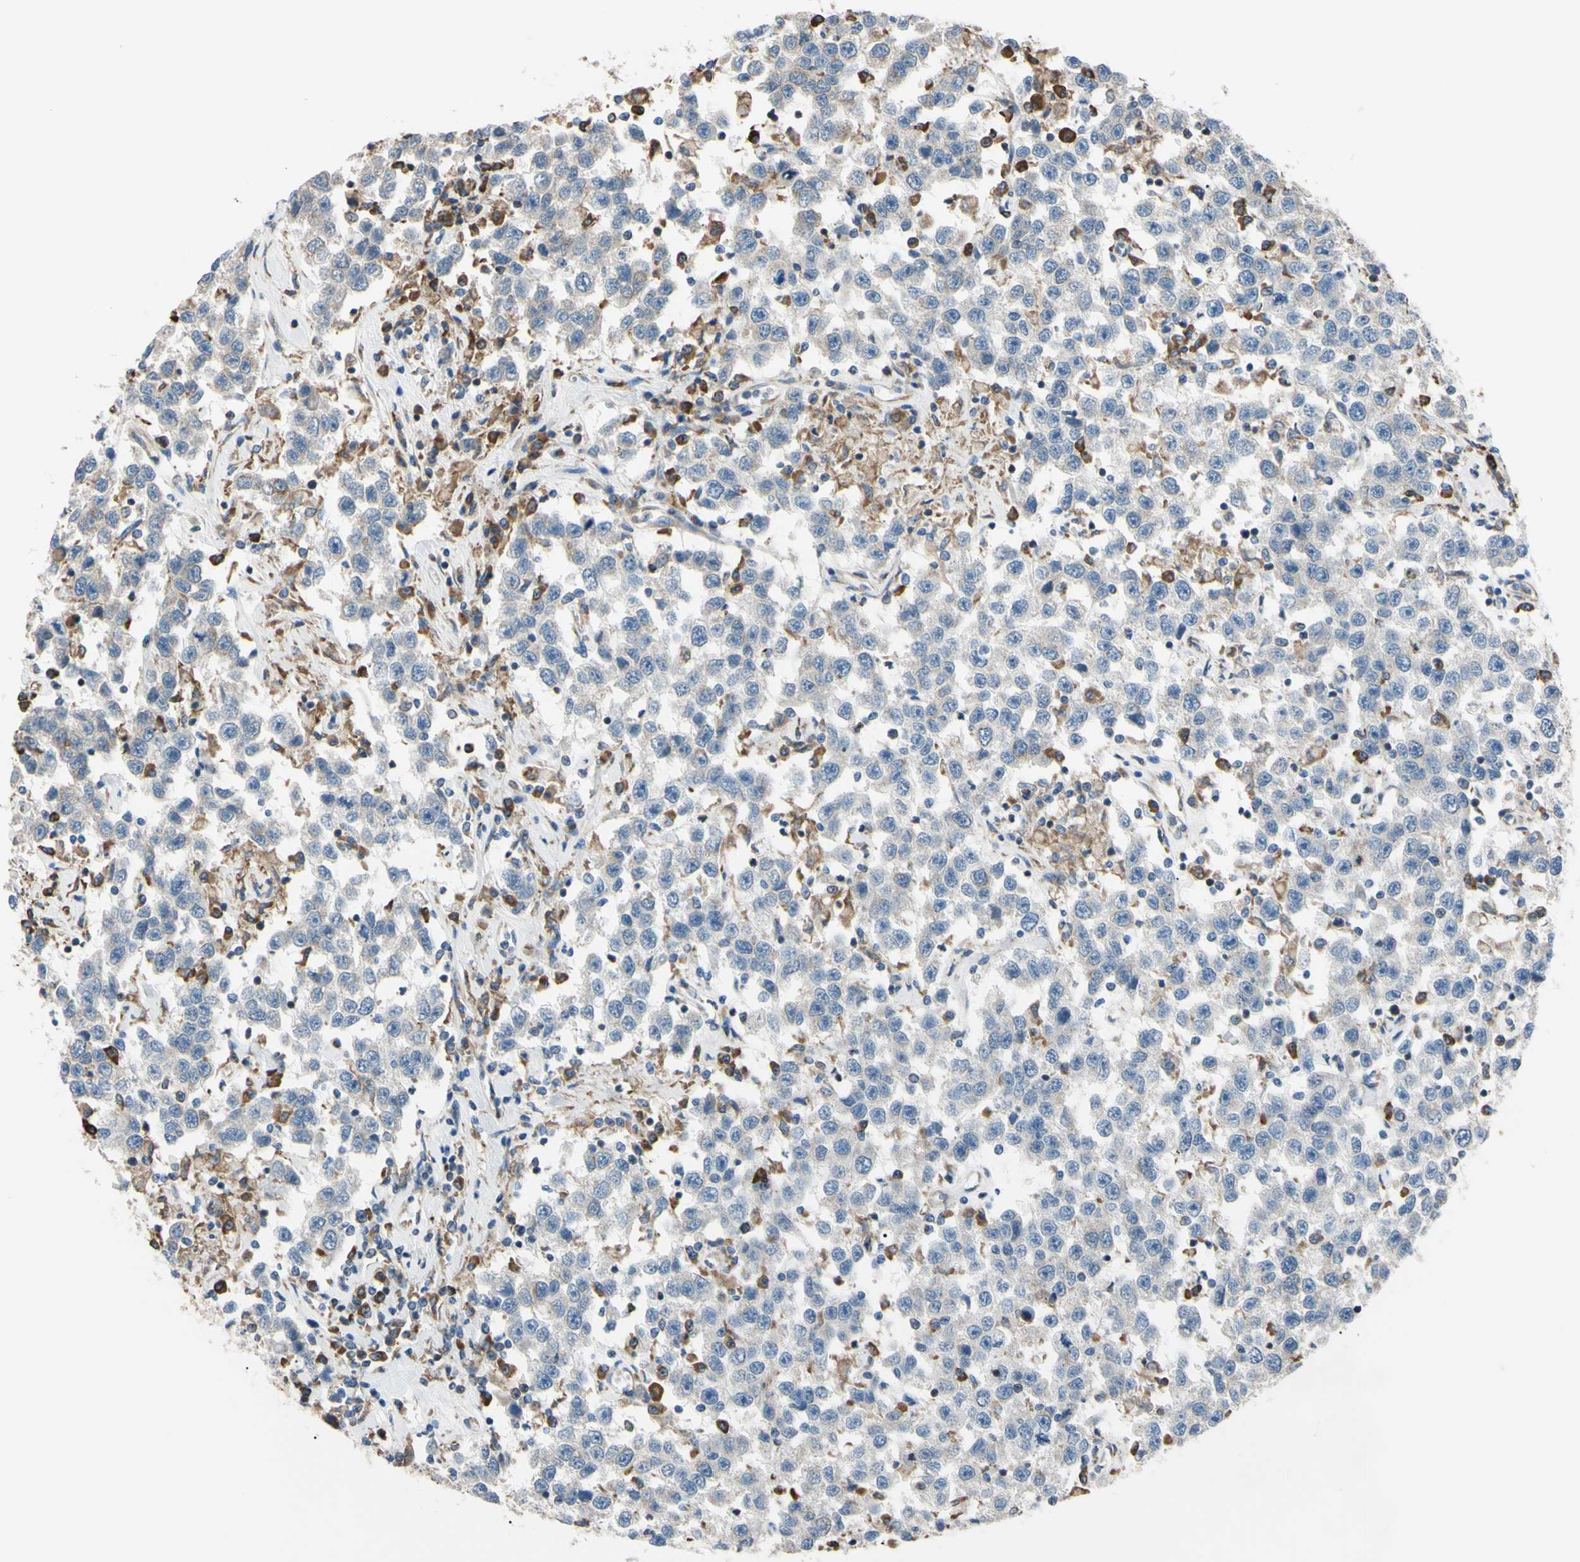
{"staining": {"intensity": "negative", "quantity": "none", "location": "none"}, "tissue": "testis cancer", "cell_type": "Tumor cells", "image_type": "cancer", "snomed": [{"axis": "morphology", "description": "Seminoma, NOS"}, {"axis": "topography", "description": "Testis"}], "caption": "Histopathology image shows no significant protein staining in tumor cells of testis cancer. The staining was performed using DAB to visualize the protein expression in brown, while the nuclei were stained in blue with hematoxylin (Magnification: 20x).", "gene": "BMF", "patient": {"sex": "male", "age": 41}}